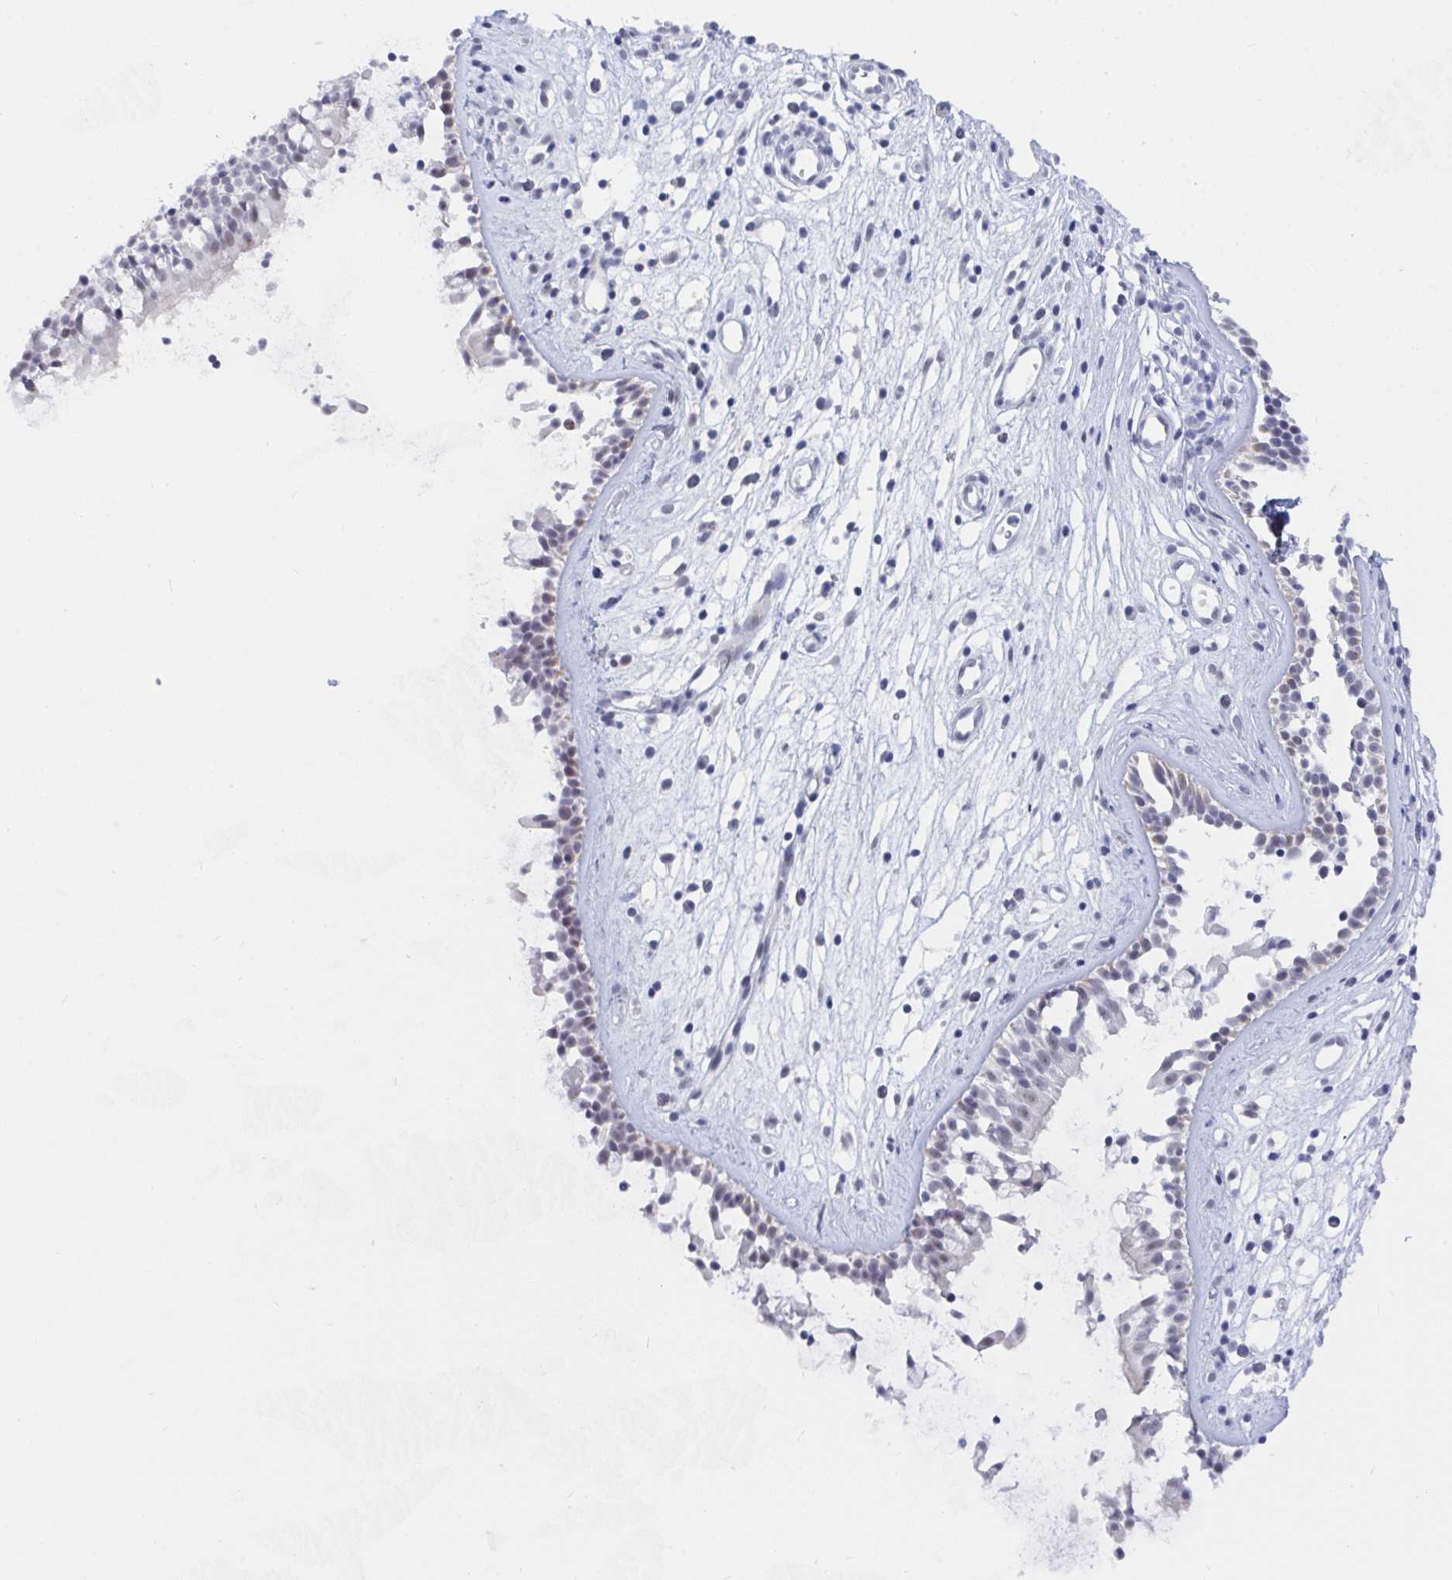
{"staining": {"intensity": "weak", "quantity": ">75%", "location": "cytoplasmic/membranous,nuclear"}, "tissue": "nasopharynx", "cell_type": "Respiratory epithelial cells", "image_type": "normal", "snomed": [{"axis": "morphology", "description": "Normal tissue, NOS"}, {"axis": "topography", "description": "Nasopharynx"}], "caption": "Human nasopharynx stained for a protein (brown) demonstrates weak cytoplasmic/membranous,nuclear positive staining in about >75% of respiratory epithelial cells.", "gene": "DAOA", "patient": {"sex": "male", "age": 32}}